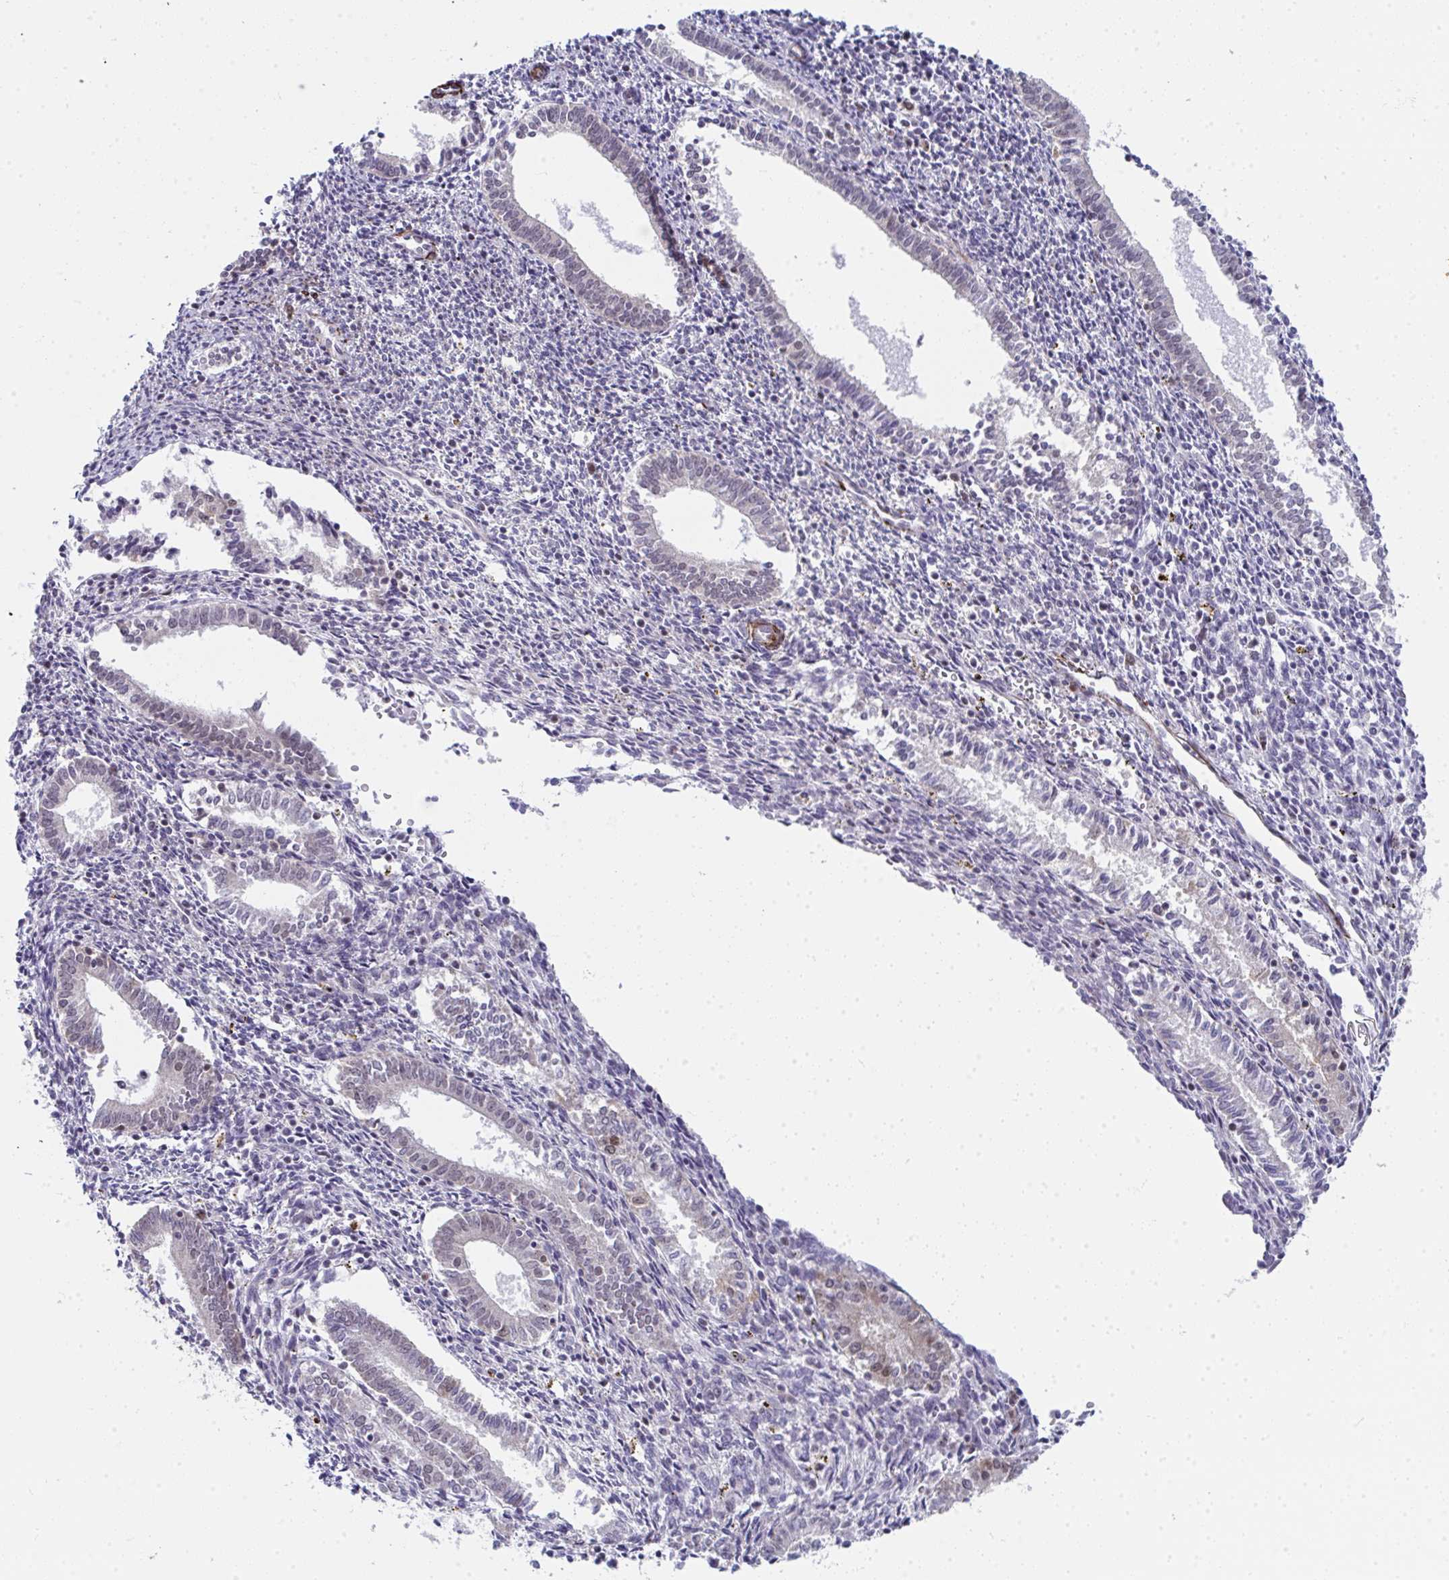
{"staining": {"intensity": "negative", "quantity": "none", "location": "none"}, "tissue": "endometrium", "cell_type": "Cells in endometrial stroma", "image_type": "normal", "snomed": [{"axis": "morphology", "description": "Normal tissue, NOS"}, {"axis": "topography", "description": "Endometrium"}], "caption": "Histopathology image shows no significant protein staining in cells in endometrial stroma of normal endometrium. Brightfield microscopy of IHC stained with DAB (3,3'-diaminobenzidine) (brown) and hematoxylin (blue), captured at high magnification.", "gene": "GINS2", "patient": {"sex": "female", "age": 41}}